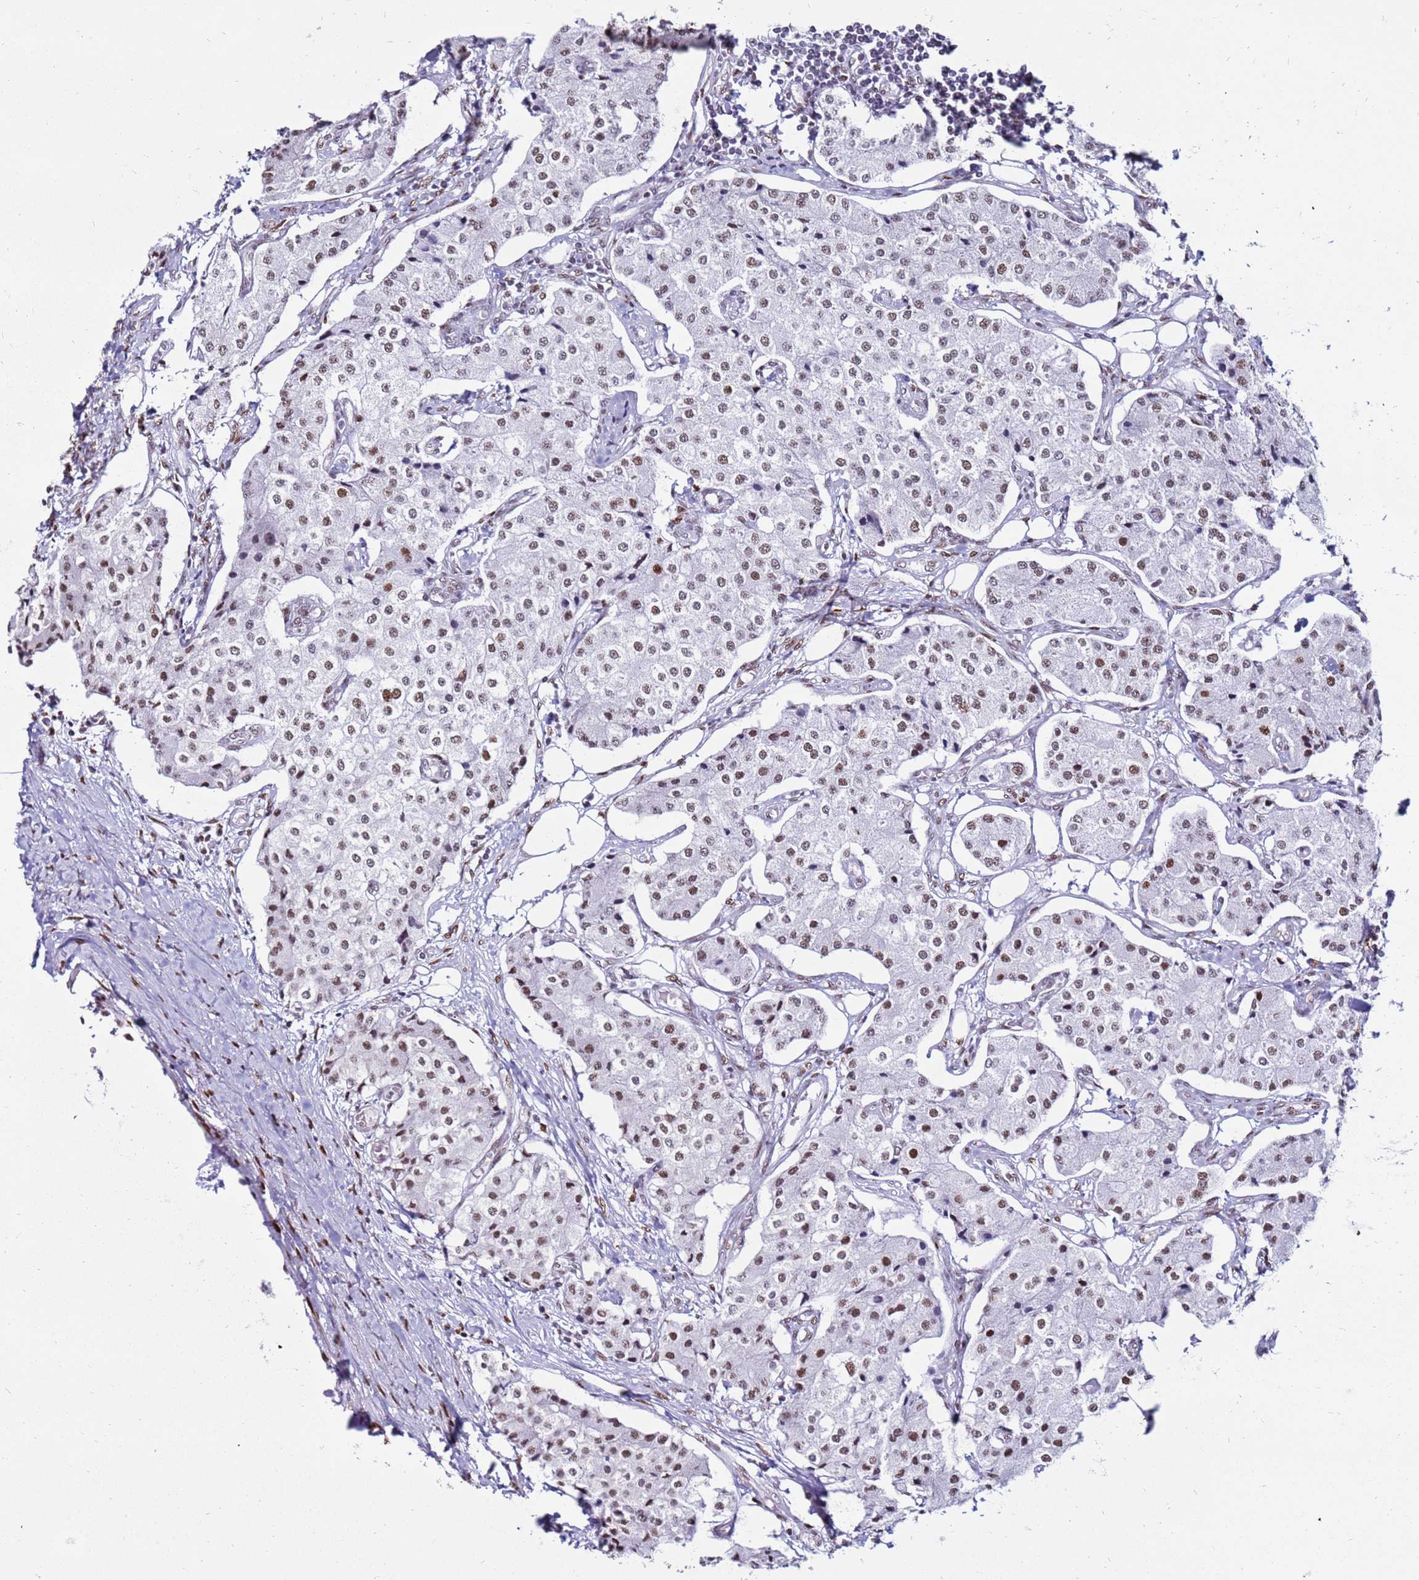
{"staining": {"intensity": "moderate", "quantity": ">75%", "location": "nuclear"}, "tissue": "carcinoid", "cell_type": "Tumor cells", "image_type": "cancer", "snomed": [{"axis": "morphology", "description": "Carcinoid, malignant, NOS"}, {"axis": "topography", "description": "Colon"}], "caption": "IHC micrograph of human carcinoid (malignant) stained for a protein (brown), which displays medium levels of moderate nuclear staining in approximately >75% of tumor cells.", "gene": "KPNA4", "patient": {"sex": "female", "age": 52}}